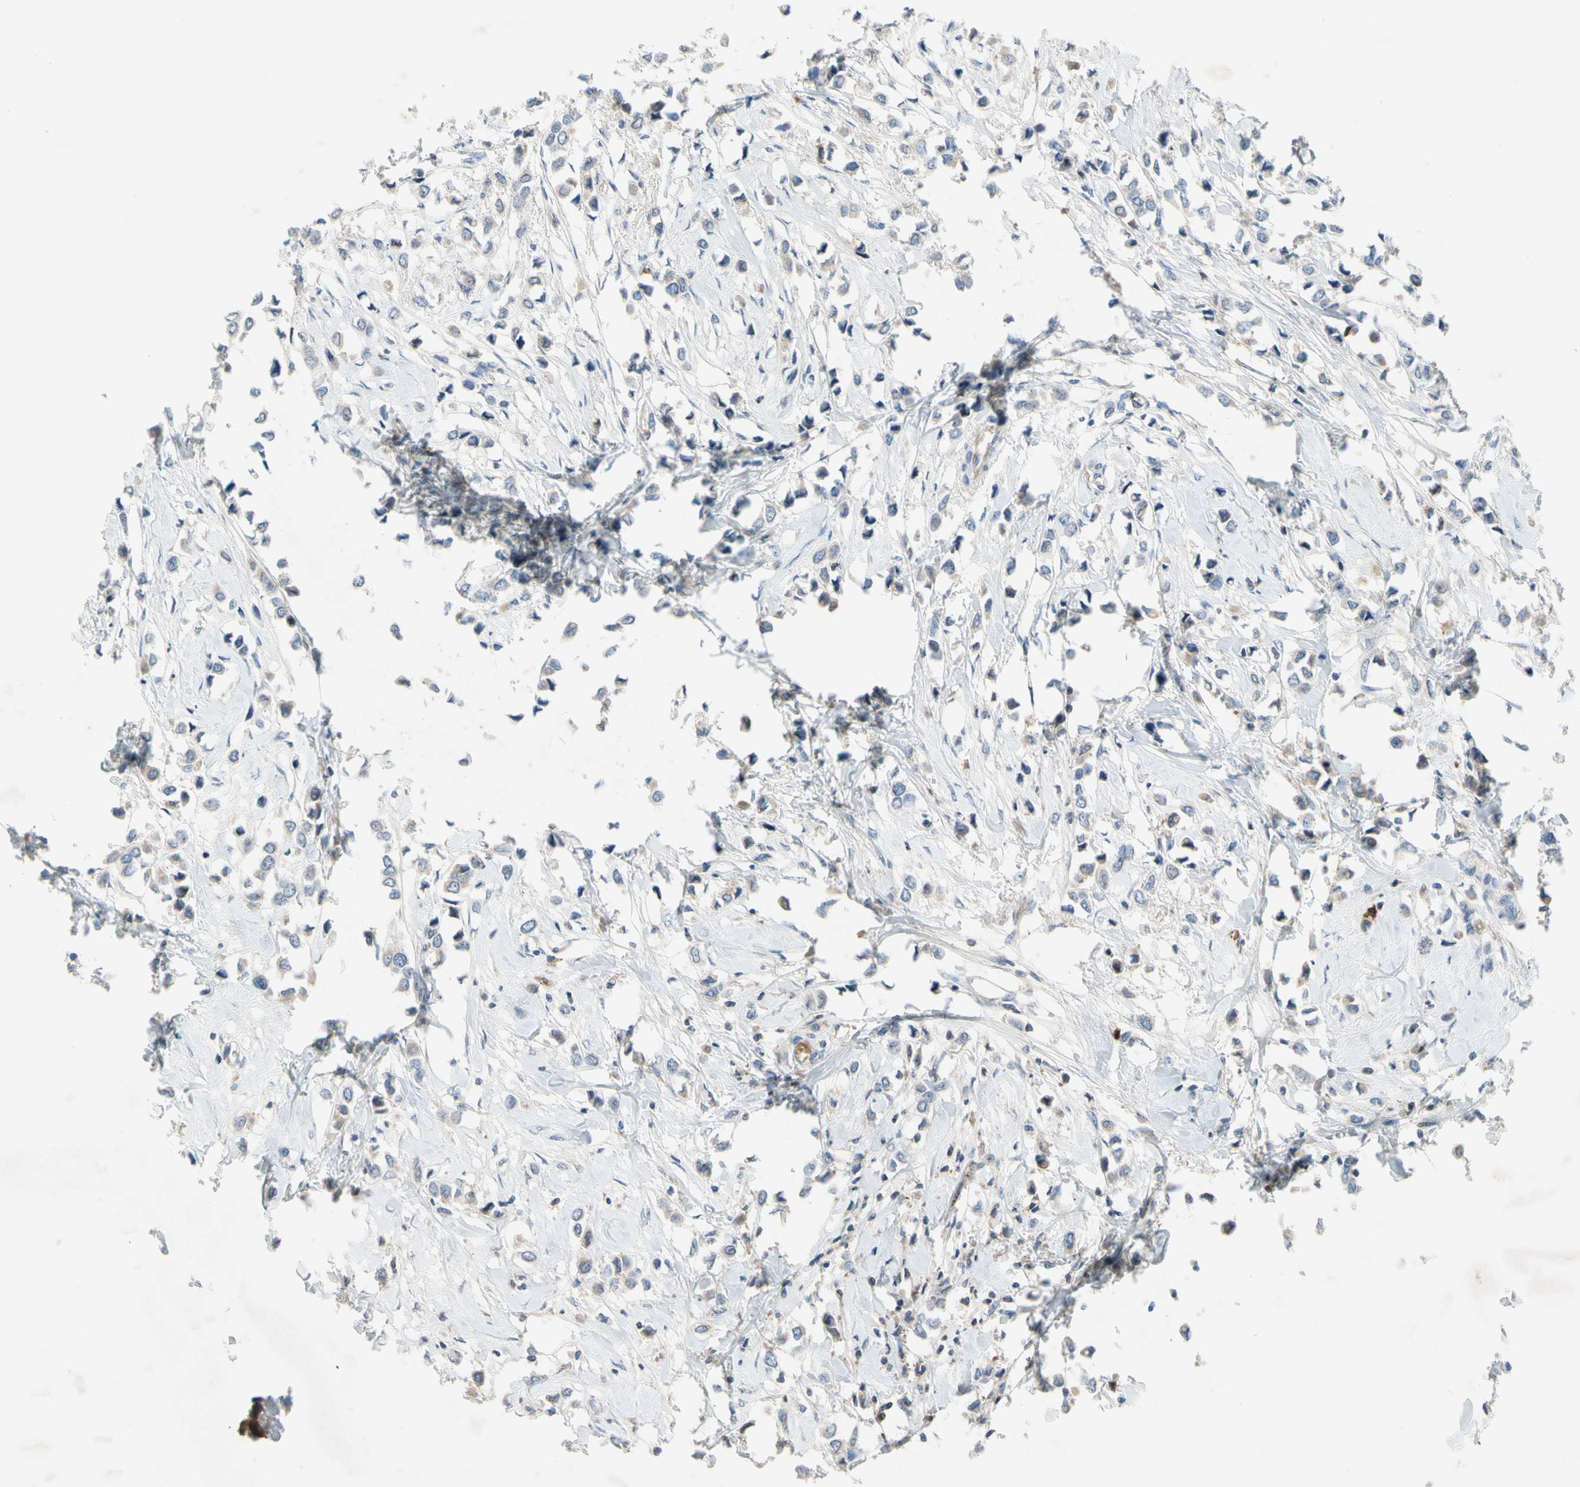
{"staining": {"intensity": "weak", "quantity": "<25%", "location": "cytoplasmic/membranous"}, "tissue": "breast cancer", "cell_type": "Tumor cells", "image_type": "cancer", "snomed": [{"axis": "morphology", "description": "Lobular carcinoma"}, {"axis": "topography", "description": "Breast"}], "caption": "This is an immunohistochemistry (IHC) micrograph of lobular carcinoma (breast). There is no expression in tumor cells.", "gene": "NDFIP2", "patient": {"sex": "female", "age": 51}}